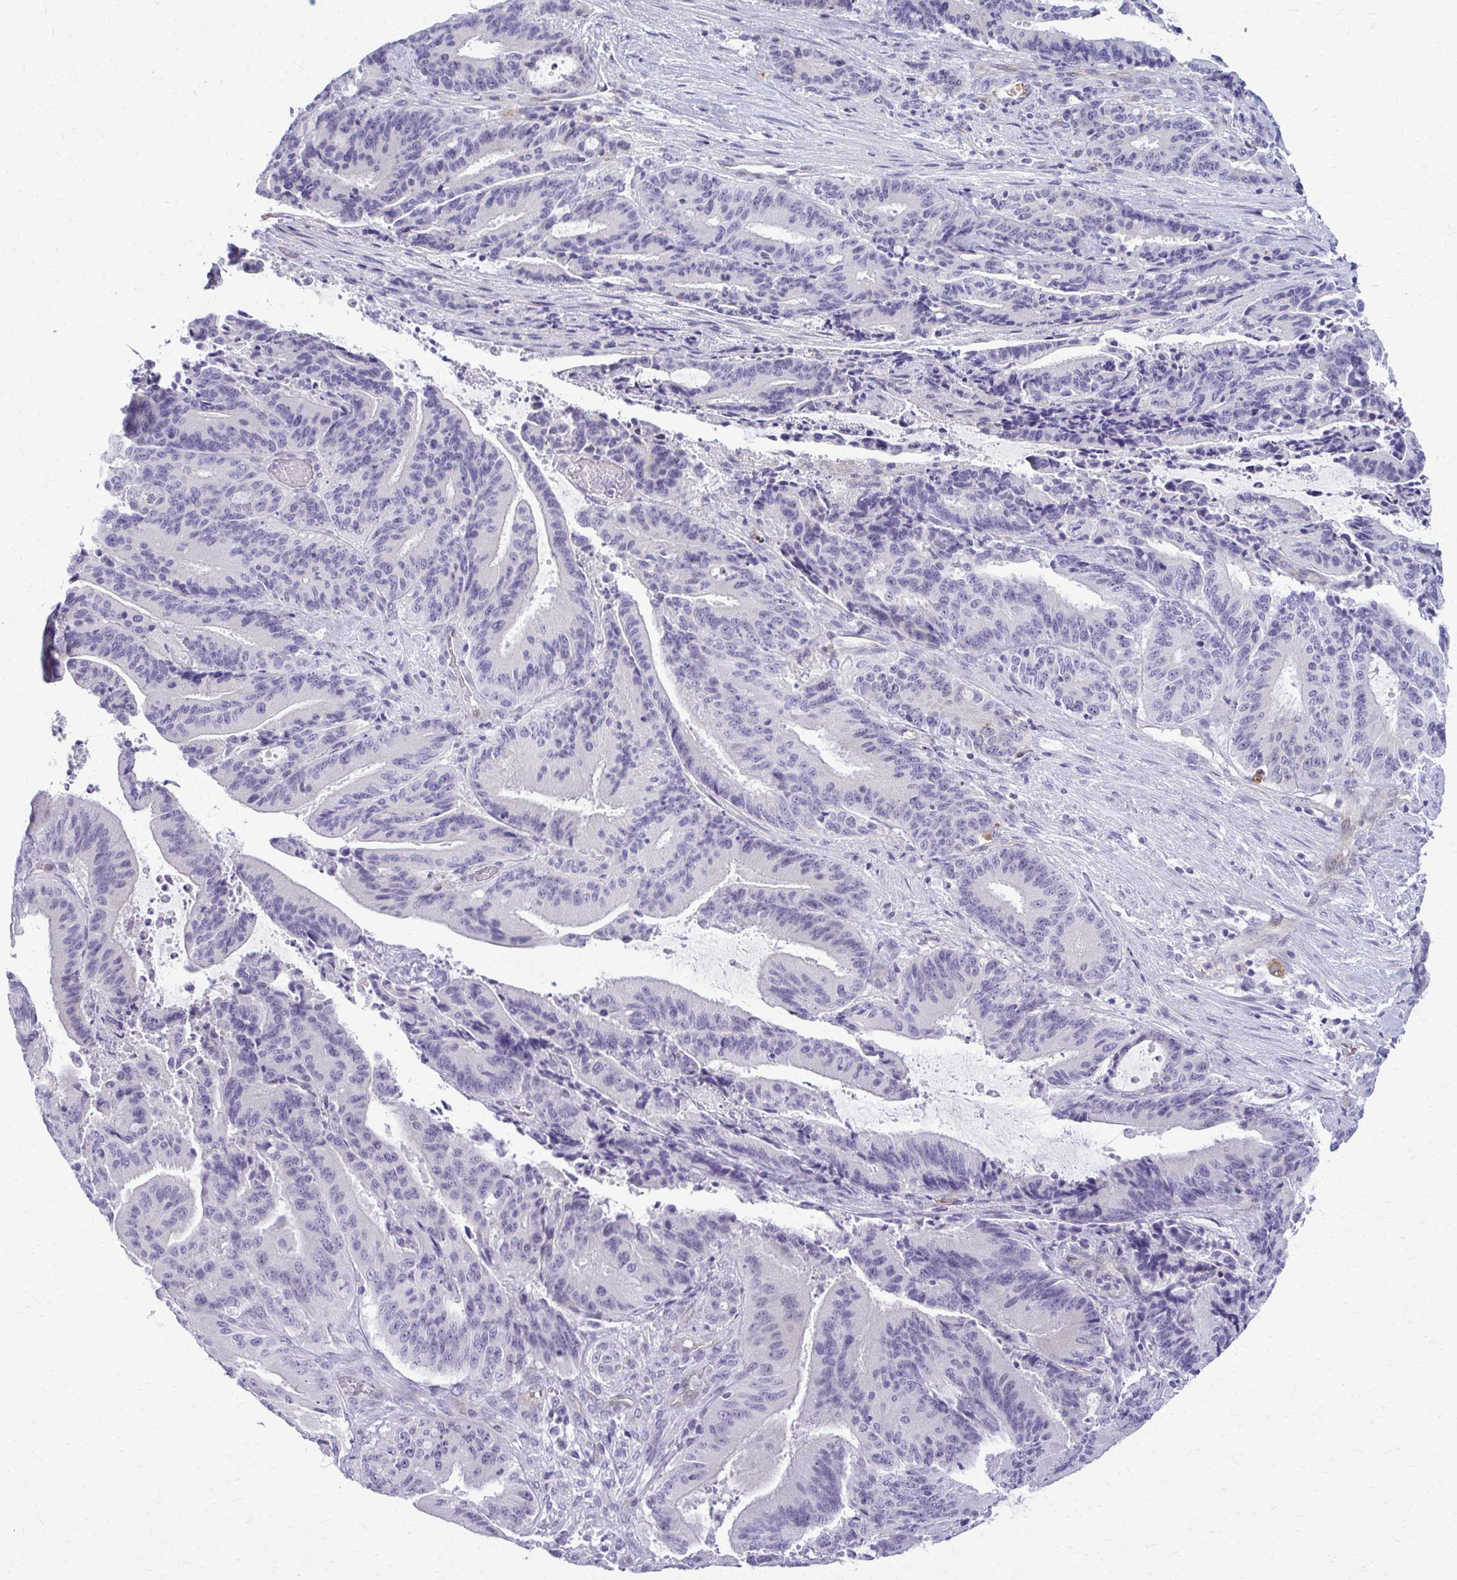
{"staining": {"intensity": "negative", "quantity": "none", "location": "none"}, "tissue": "liver cancer", "cell_type": "Tumor cells", "image_type": "cancer", "snomed": [{"axis": "morphology", "description": "Normal tissue, NOS"}, {"axis": "morphology", "description": "Cholangiocarcinoma"}, {"axis": "topography", "description": "Liver"}, {"axis": "topography", "description": "Peripheral nerve tissue"}], "caption": "This photomicrograph is of liver cancer stained with IHC to label a protein in brown with the nuclei are counter-stained blue. There is no positivity in tumor cells.", "gene": "CASQ2", "patient": {"sex": "female", "age": 73}}